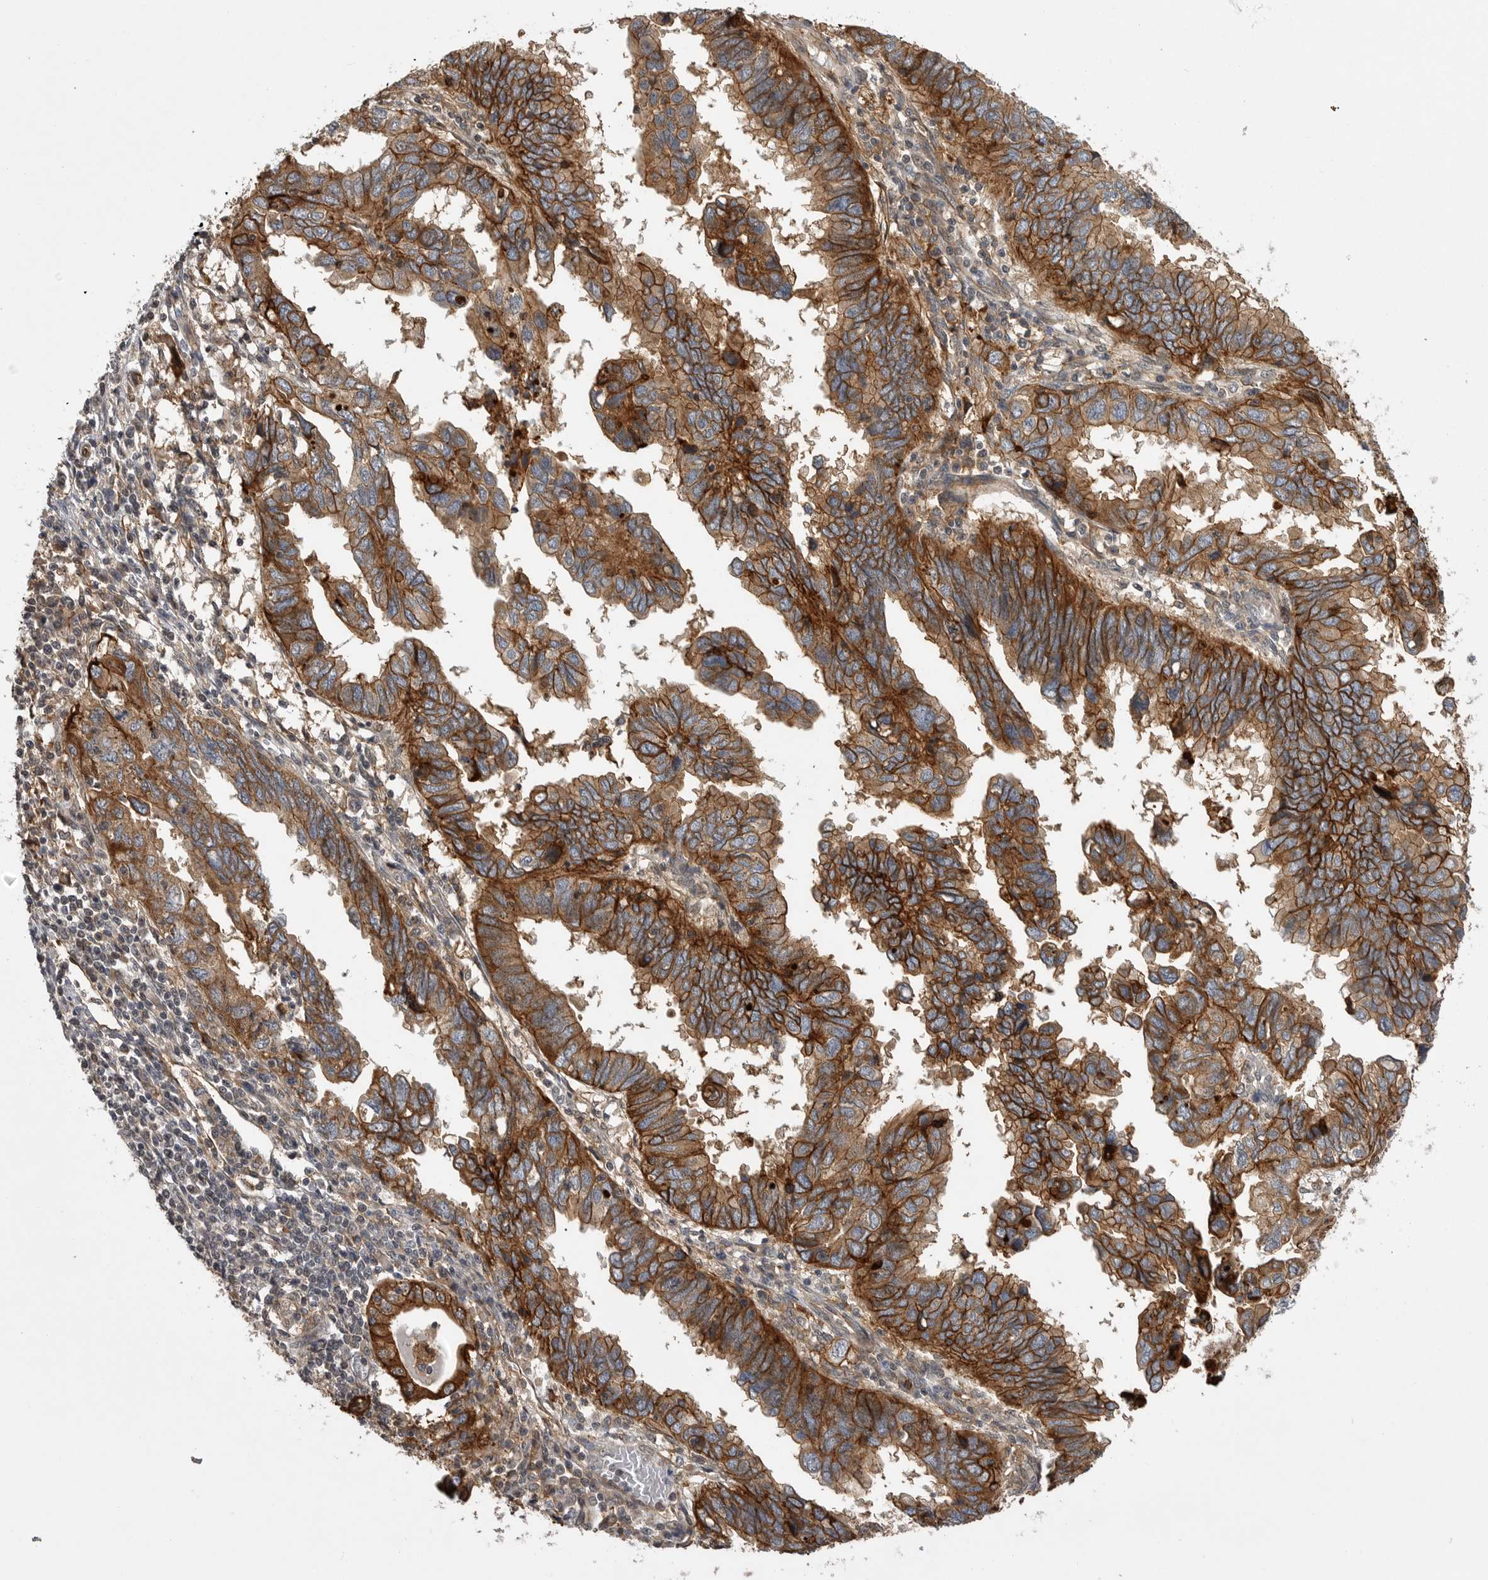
{"staining": {"intensity": "strong", "quantity": ">75%", "location": "cytoplasmic/membranous"}, "tissue": "endometrial cancer", "cell_type": "Tumor cells", "image_type": "cancer", "snomed": [{"axis": "morphology", "description": "Adenocarcinoma, NOS"}, {"axis": "topography", "description": "Uterus"}], "caption": "Brown immunohistochemical staining in human adenocarcinoma (endometrial) exhibits strong cytoplasmic/membranous positivity in about >75% of tumor cells.", "gene": "NECTIN1", "patient": {"sex": "female", "age": 77}}